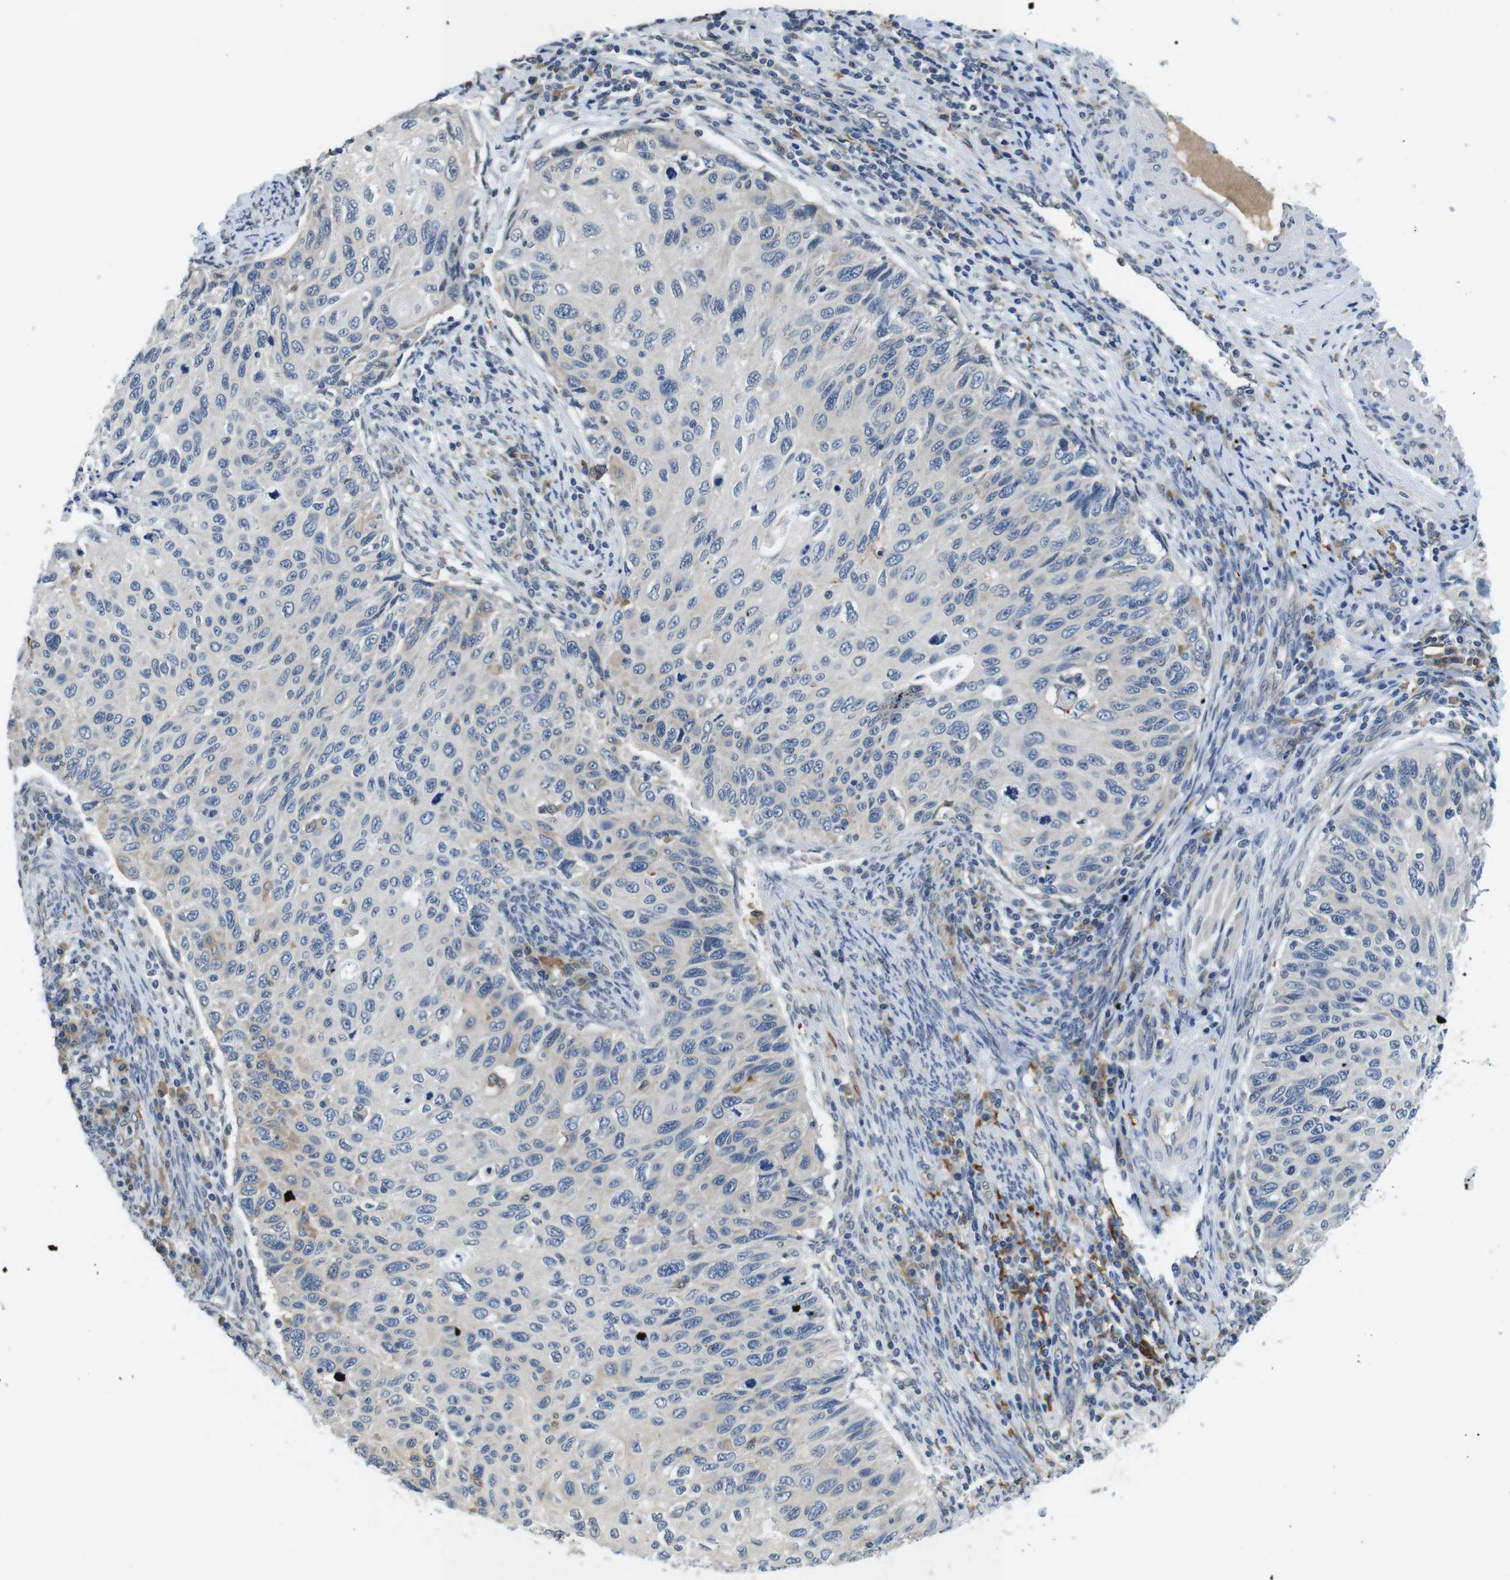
{"staining": {"intensity": "negative", "quantity": "none", "location": "none"}, "tissue": "cervical cancer", "cell_type": "Tumor cells", "image_type": "cancer", "snomed": [{"axis": "morphology", "description": "Squamous cell carcinoma, NOS"}, {"axis": "topography", "description": "Cervix"}], "caption": "Immunohistochemistry of squamous cell carcinoma (cervical) exhibits no staining in tumor cells.", "gene": "CD163L1", "patient": {"sex": "female", "age": 70}}